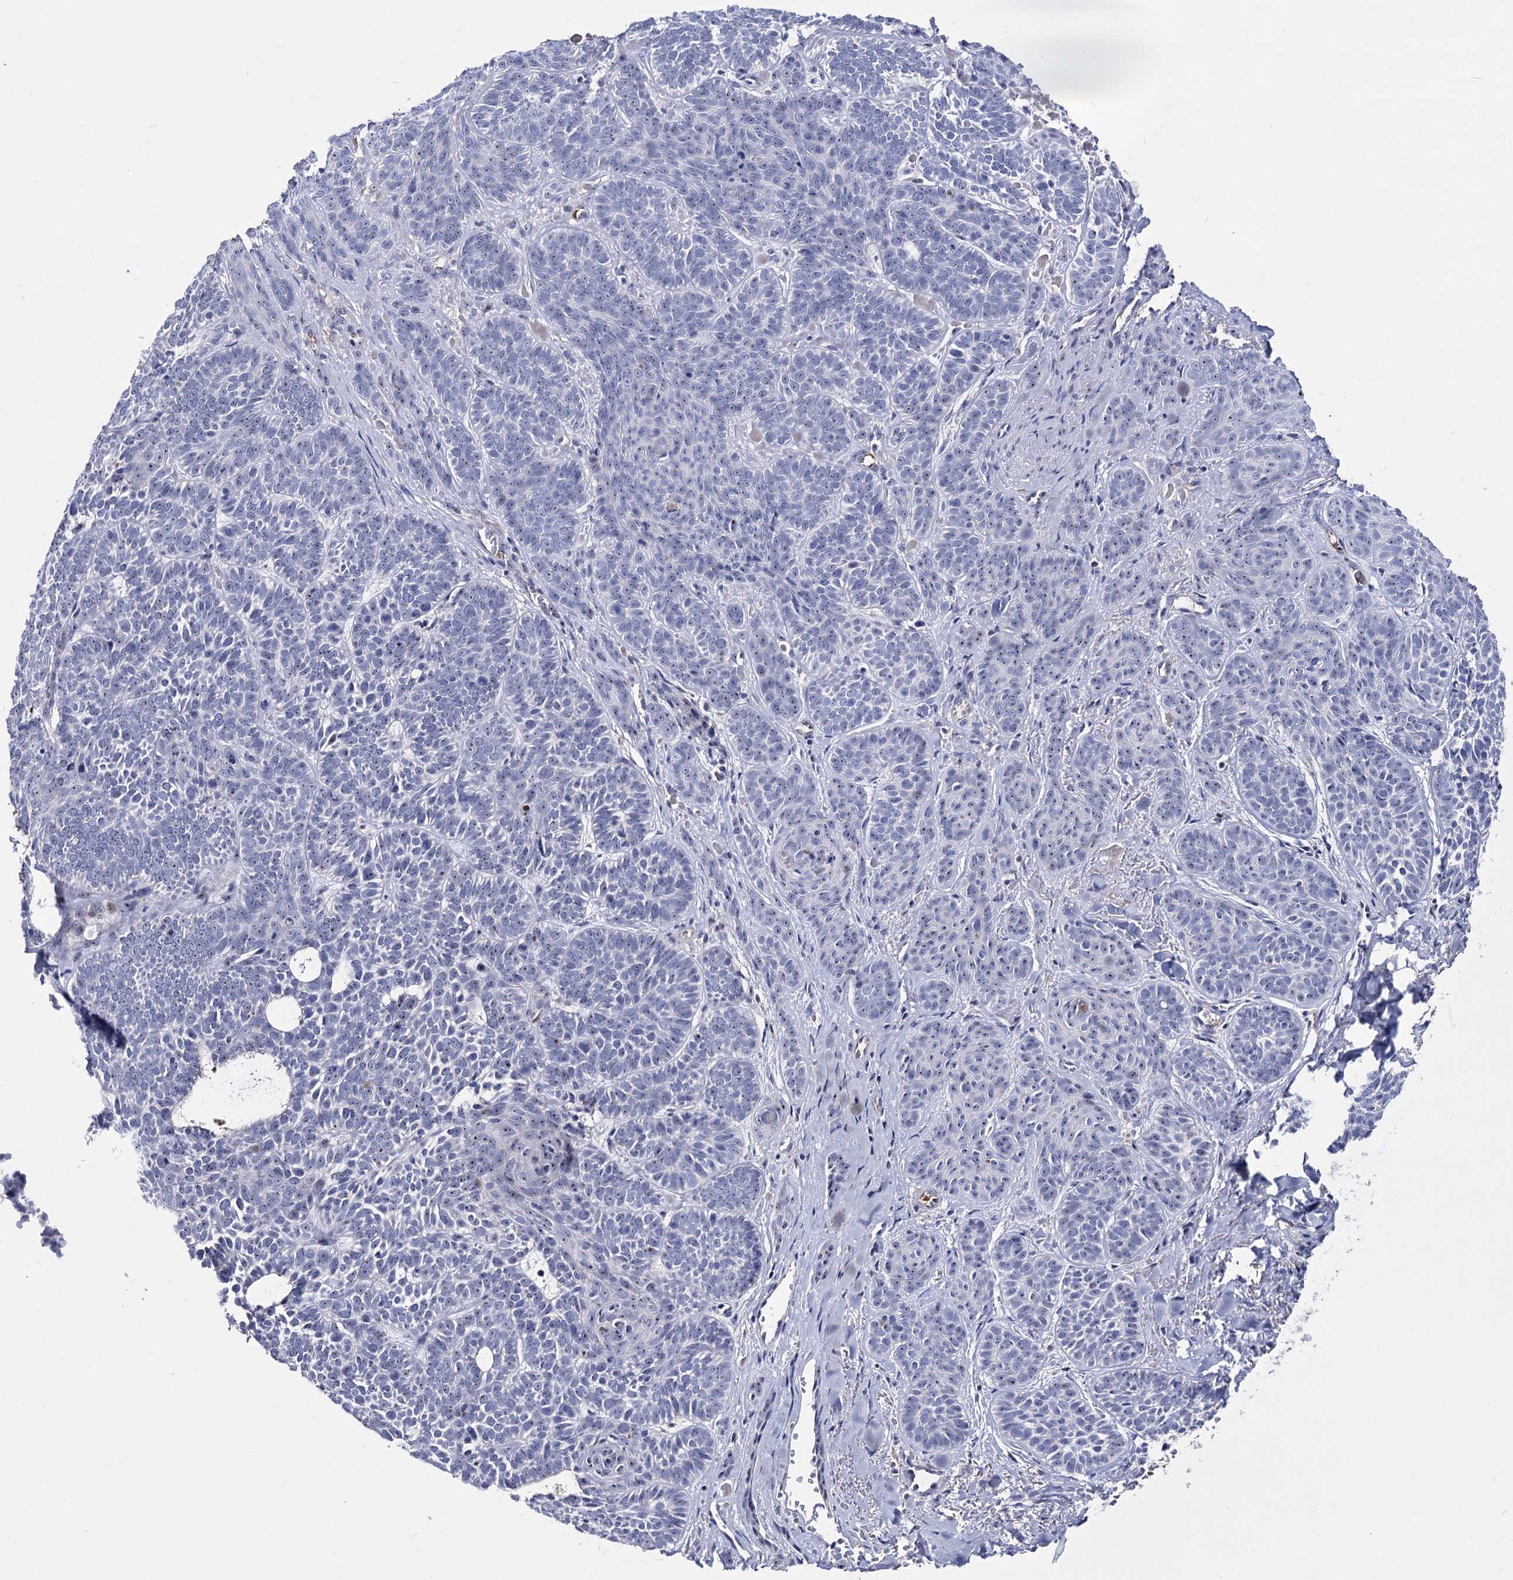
{"staining": {"intensity": "negative", "quantity": "none", "location": "none"}, "tissue": "skin cancer", "cell_type": "Tumor cells", "image_type": "cancer", "snomed": [{"axis": "morphology", "description": "Basal cell carcinoma"}, {"axis": "topography", "description": "Skin"}], "caption": "This is an immunohistochemistry photomicrograph of human skin basal cell carcinoma. There is no expression in tumor cells.", "gene": "PCGF5", "patient": {"sex": "male", "age": 85}}